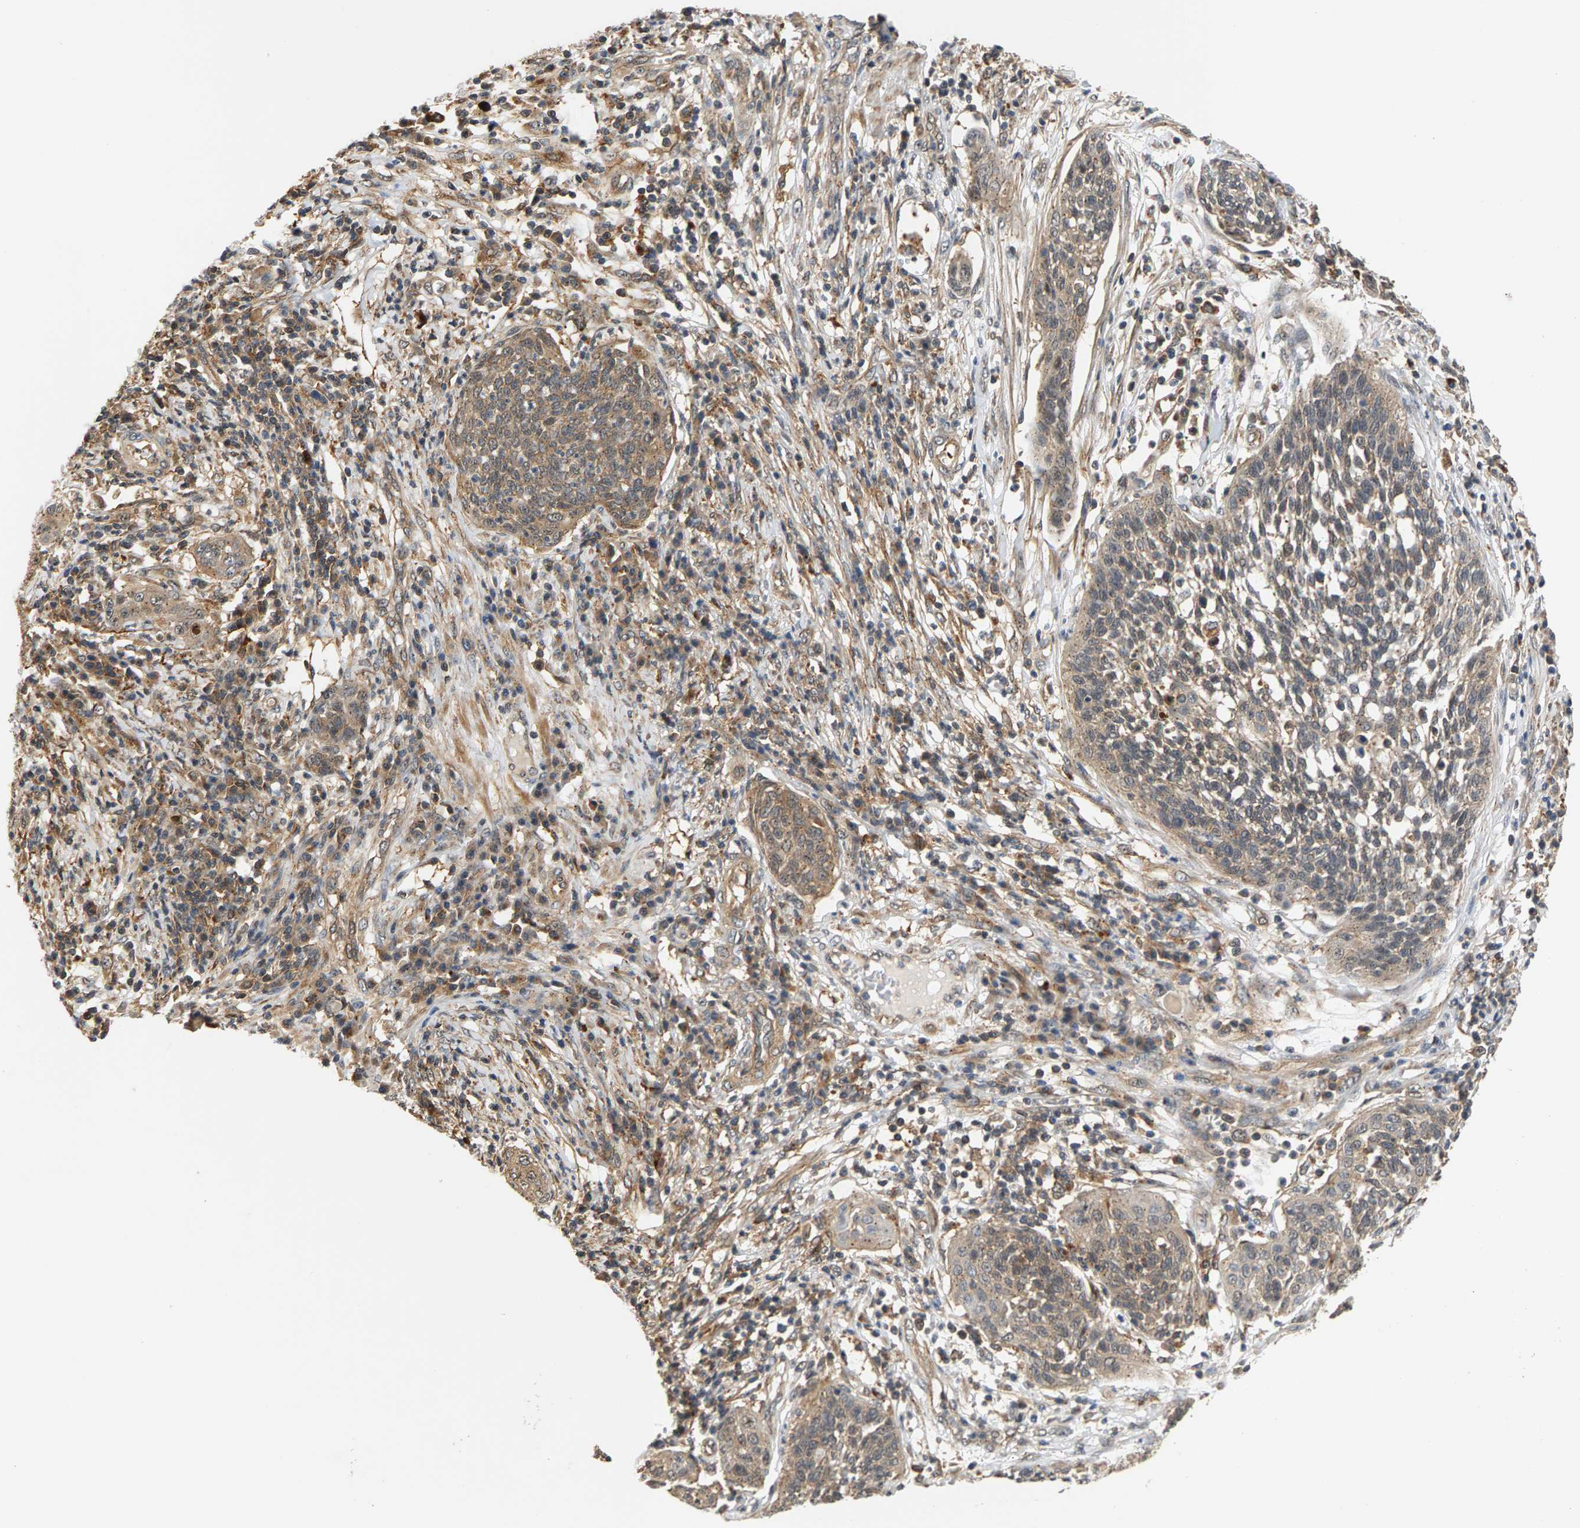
{"staining": {"intensity": "moderate", "quantity": ">75%", "location": "cytoplasmic/membranous"}, "tissue": "cervical cancer", "cell_type": "Tumor cells", "image_type": "cancer", "snomed": [{"axis": "morphology", "description": "Squamous cell carcinoma, NOS"}, {"axis": "topography", "description": "Cervix"}], "caption": "An image of human squamous cell carcinoma (cervical) stained for a protein demonstrates moderate cytoplasmic/membranous brown staining in tumor cells.", "gene": "MAP2K5", "patient": {"sex": "female", "age": 34}}